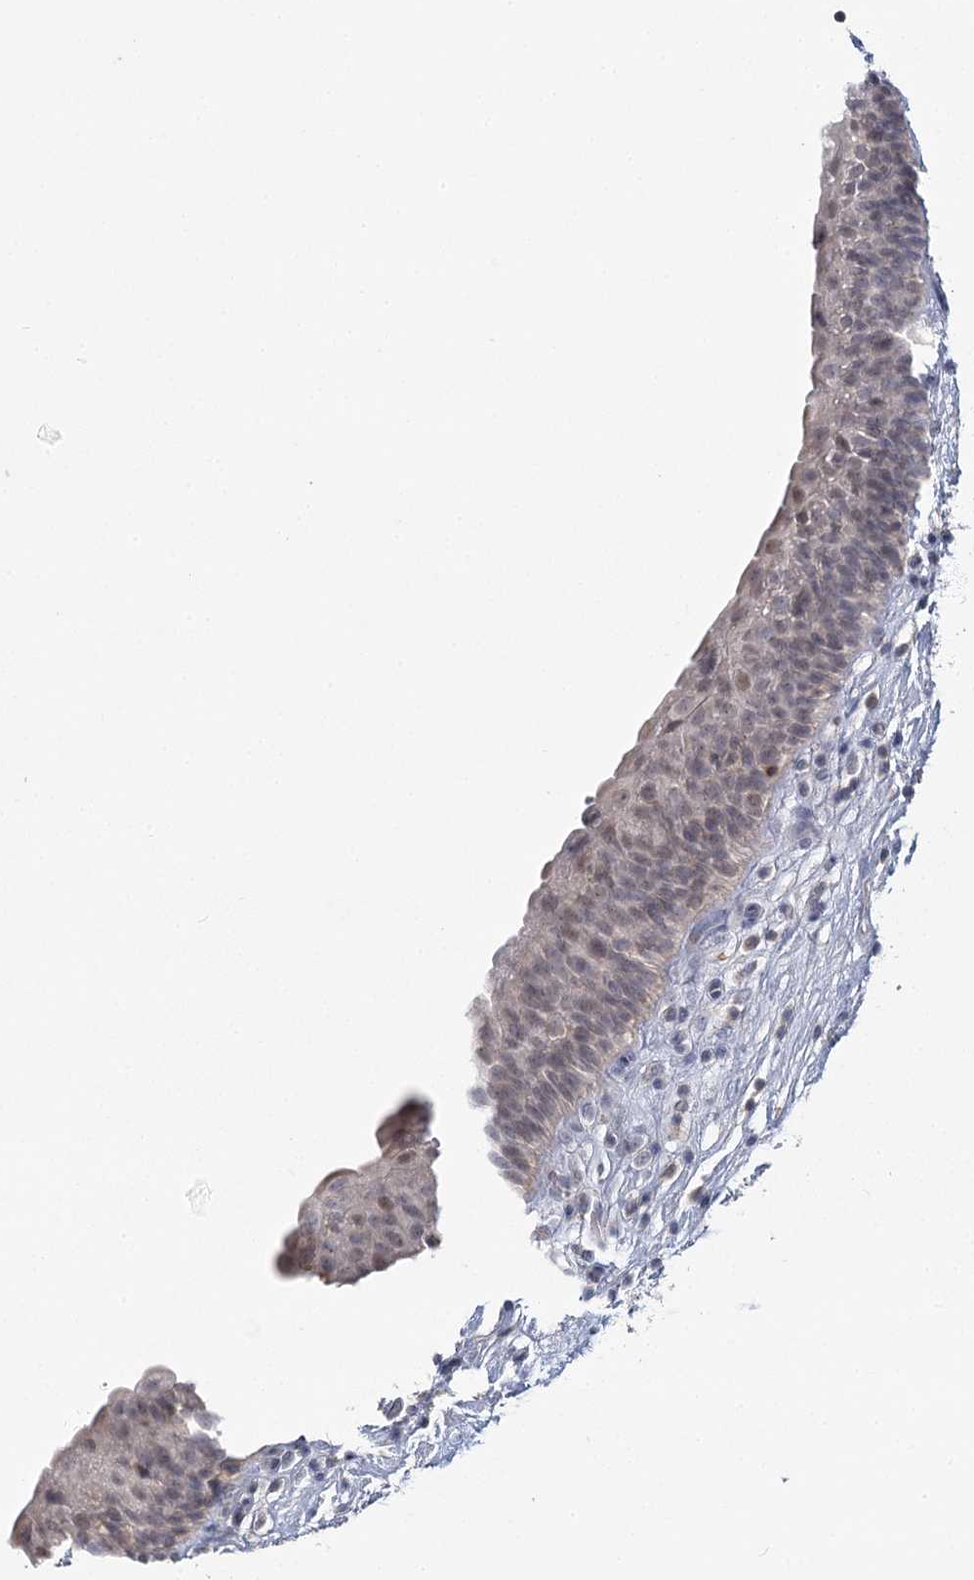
{"staining": {"intensity": "weak", "quantity": "25%-75%", "location": "nuclear"}, "tissue": "urinary bladder", "cell_type": "Urothelial cells", "image_type": "normal", "snomed": [{"axis": "morphology", "description": "Normal tissue, NOS"}, {"axis": "topography", "description": "Urinary bladder"}], "caption": "DAB (3,3'-diaminobenzidine) immunohistochemical staining of unremarkable human urinary bladder shows weak nuclear protein expression in about 25%-75% of urothelial cells. (DAB (3,3'-diaminobenzidine) = brown stain, brightfield microscopy at high magnification).", "gene": "USP11", "patient": {"sex": "male", "age": 83}}